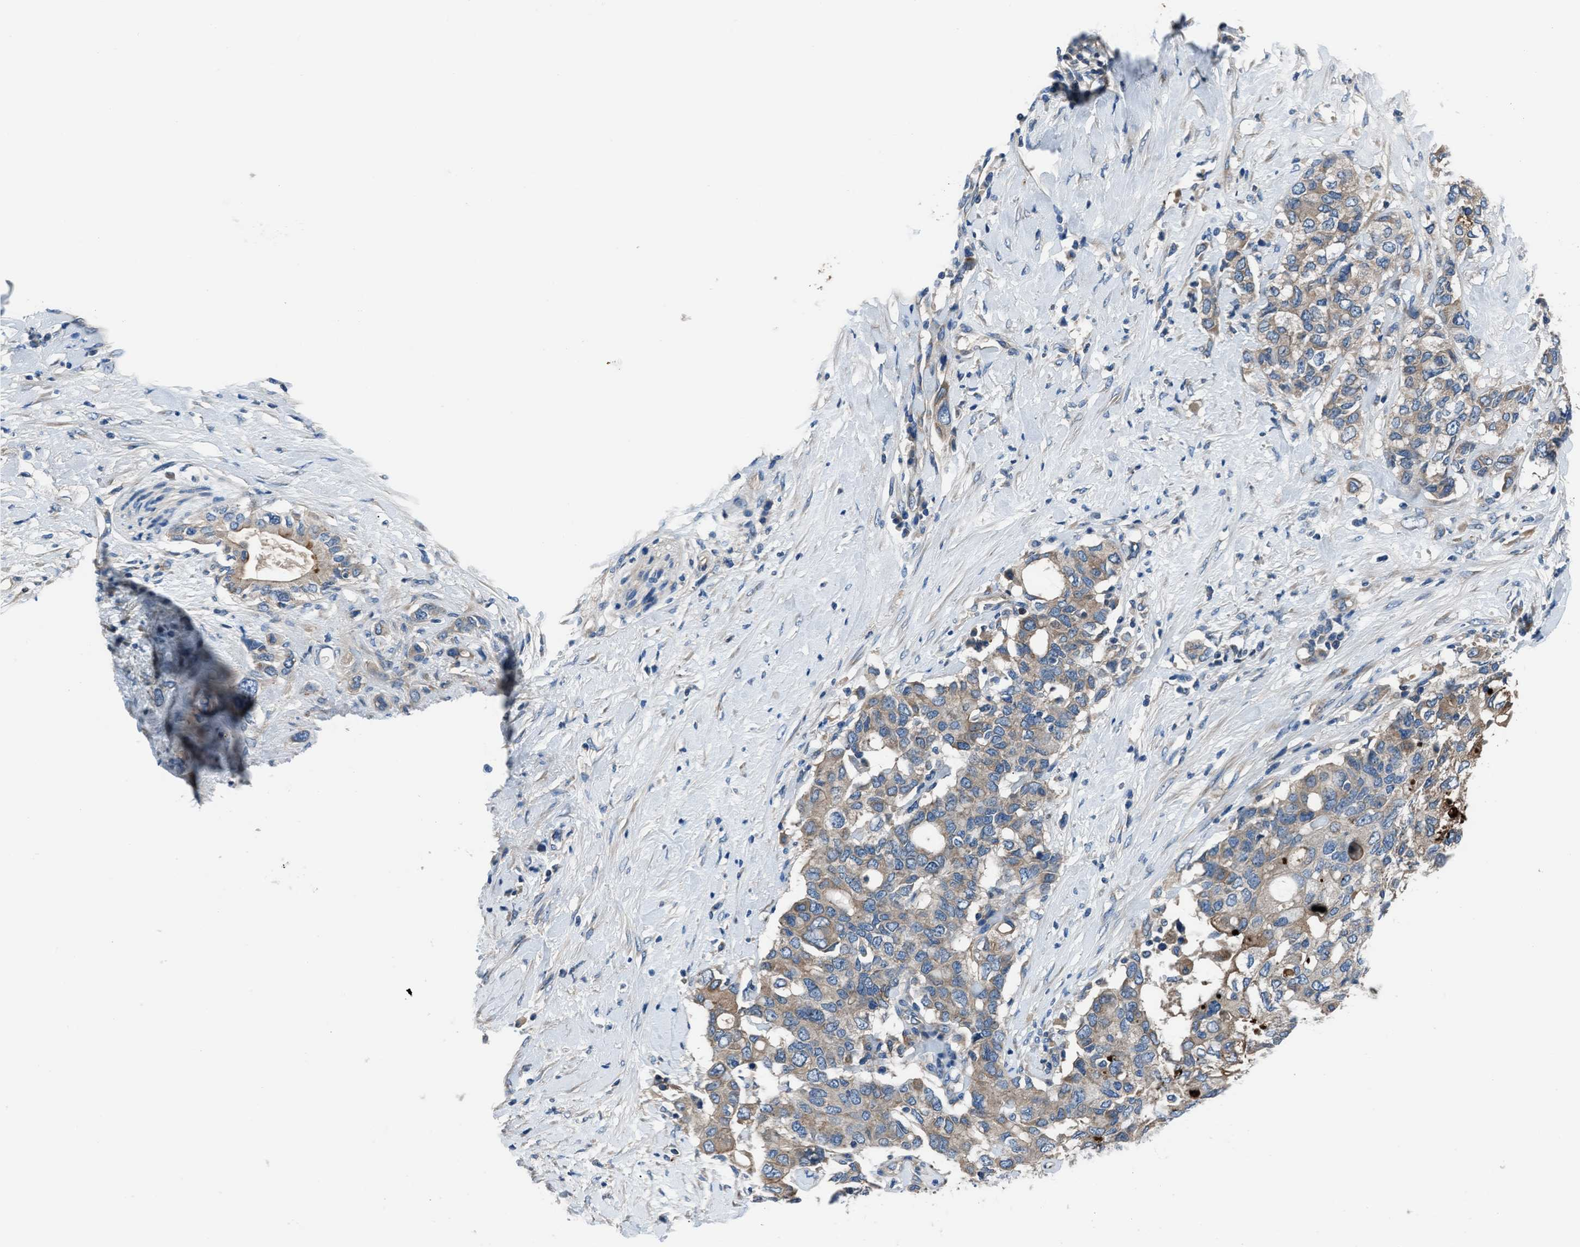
{"staining": {"intensity": "weak", "quantity": ">75%", "location": "cytoplasmic/membranous"}, "tissue": "pancreatic cancer", "cell_type": "Tumor cells", "image_type": "cancer", "snomed": [{"axis": "morphology", "description": "Adenocarcinoma, NOS"}, {"axis": "topography", "description": "Pancreas"}], "caption": "Immunohistochemistry (DAB (3,3'-diaminobenzidine)) staining of pancreatic adenocarcinoma exhibits weak cytoplasmic/membranous protein expression in about >75% of tumor cells.", "gene": "SLC38A6", "patient": {"sex": "female", "age": 56}}